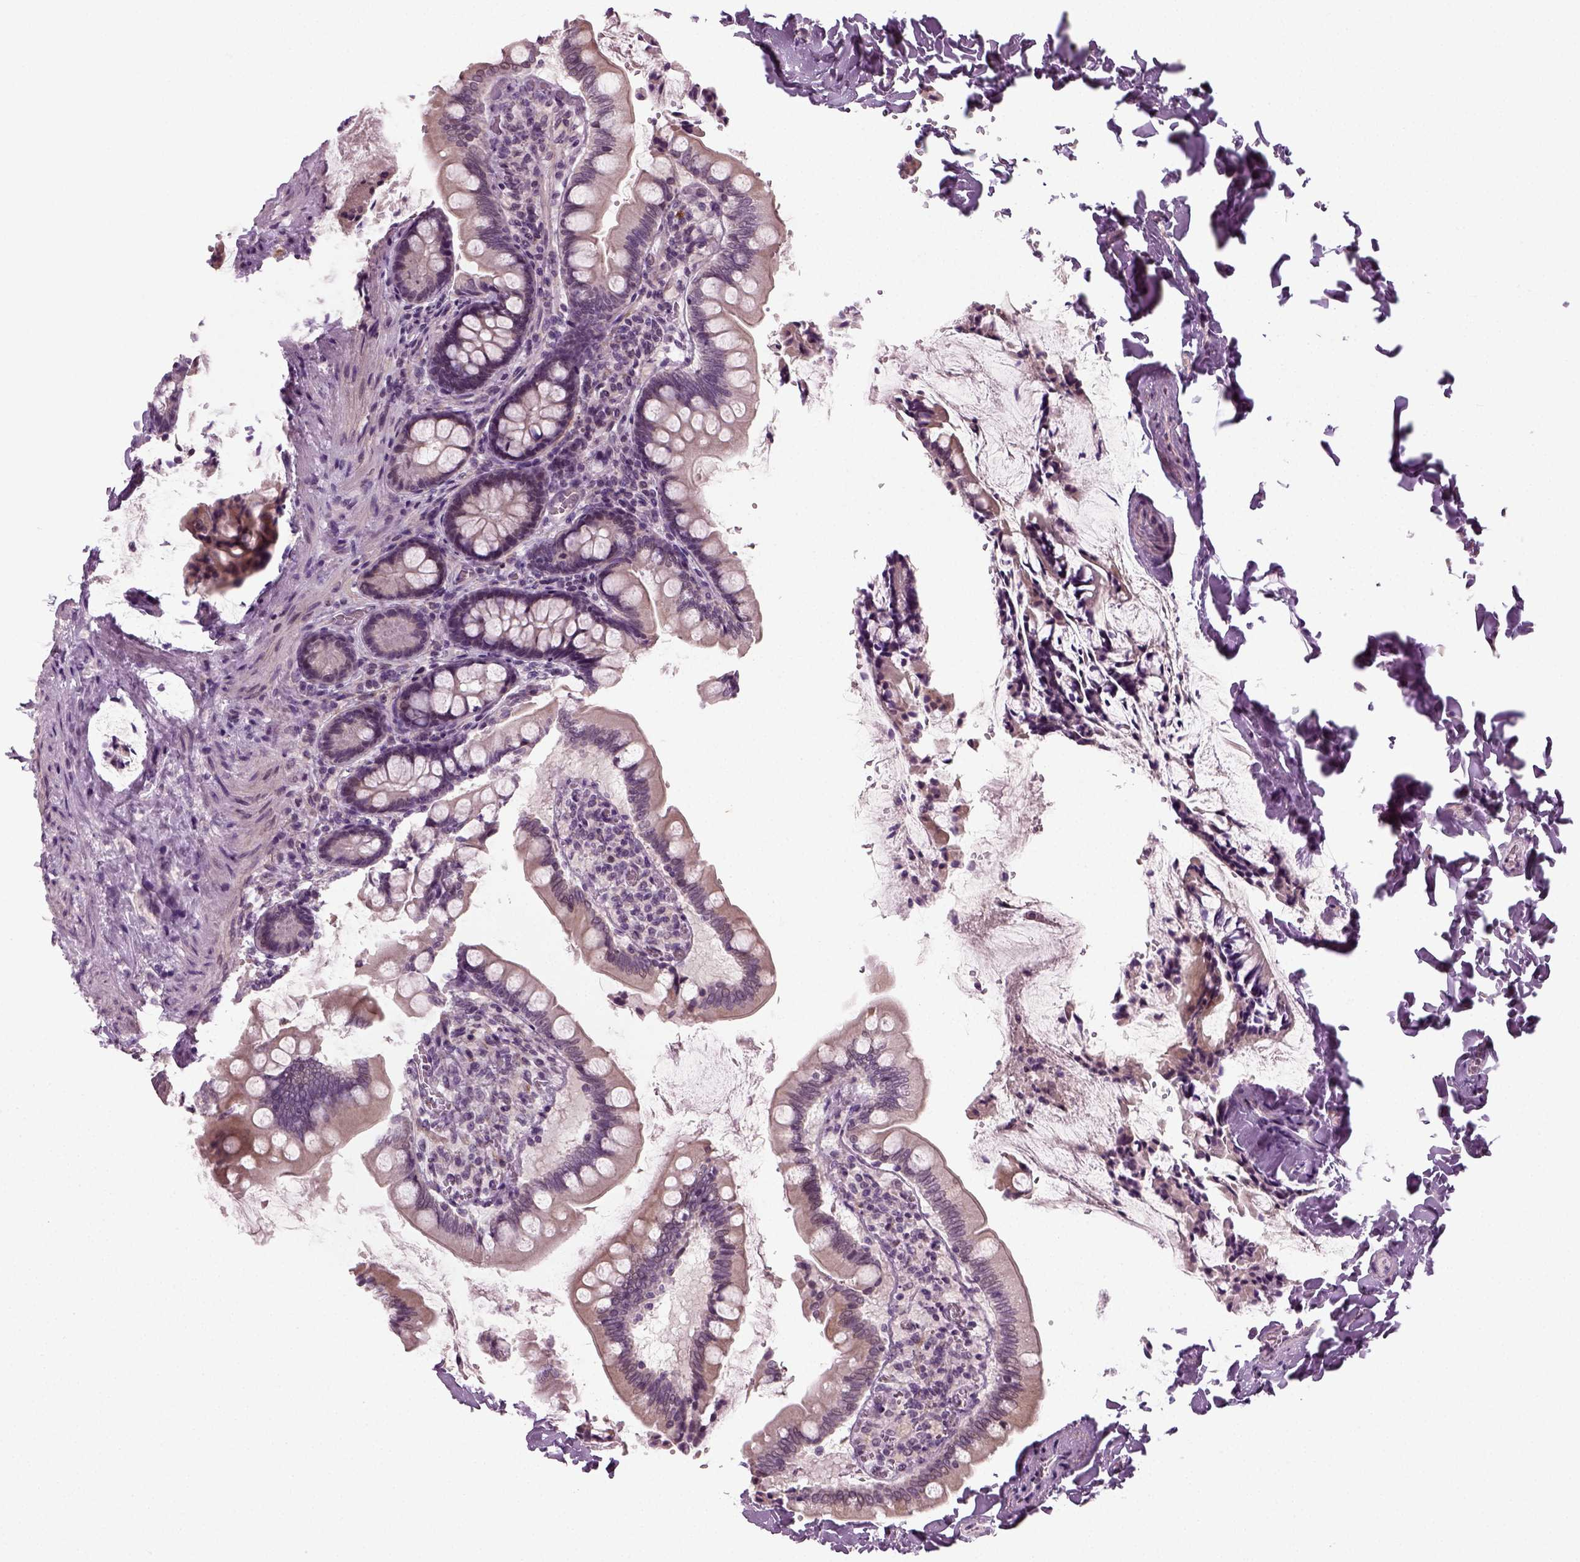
{"staining": {"intensity": "negative", "quantity": "none", "location": "none"}, "tissue": "small intestine", "cell_type": "Glandular cells", "image_type": "normal", "snomed": [{"axis": "morphology", "description": "Normal tissue, NOS"}, {"axis": "topography", "description": "Small intestine"}], "caption": "Protein analysis of benign small intestine demonstrates no significant staining in glandular cells. (DAB (3,3'-diaminobenzidine) IHC visualized using brightfield microscopy, high magnification).", "gene": "SYNGAP1", "patient": {"sex": "female", "age": 56}}